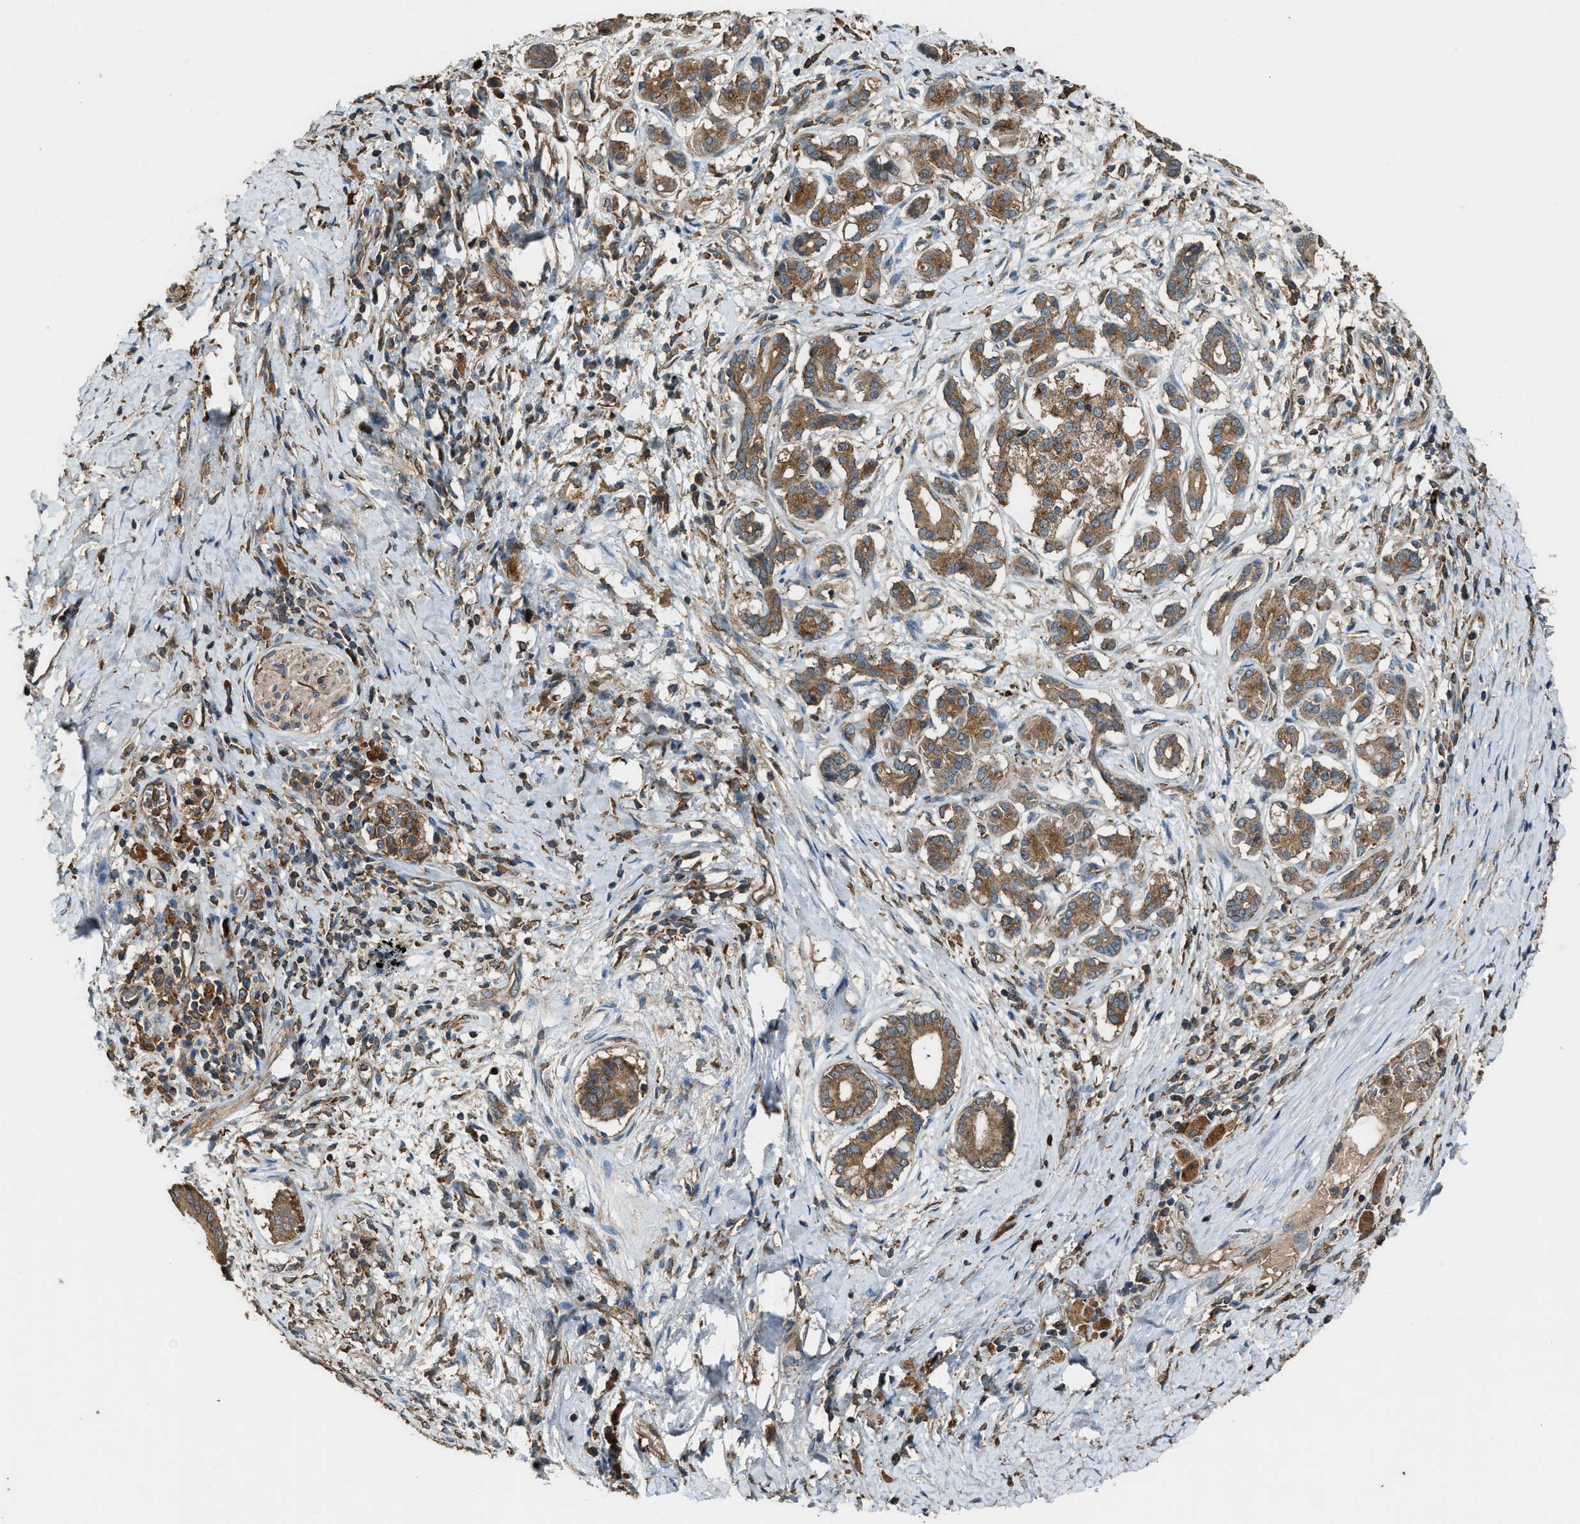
{"staining": {"intensity": "moderate", "quantity": ">75%", "location": "cytoplasmic/membranous"}, "tissue": "pancreatic cancer", "cell_type": "Tumor cells", "image_type": "cancer", "snomed": [{"axis": "morphology", "description": "Adenocarcinoma, NOS"}, {"axis": "topography", "description": "Pancreas"}], "caption": "Human pancreatic adenocarcinoma stained with a brown dye shows moderate cytoplasmic/membranous positive positivity in about >75% of tumor cells.", "gene": "MAP3K8", "patient": {"sex": "male", "age": 55}}